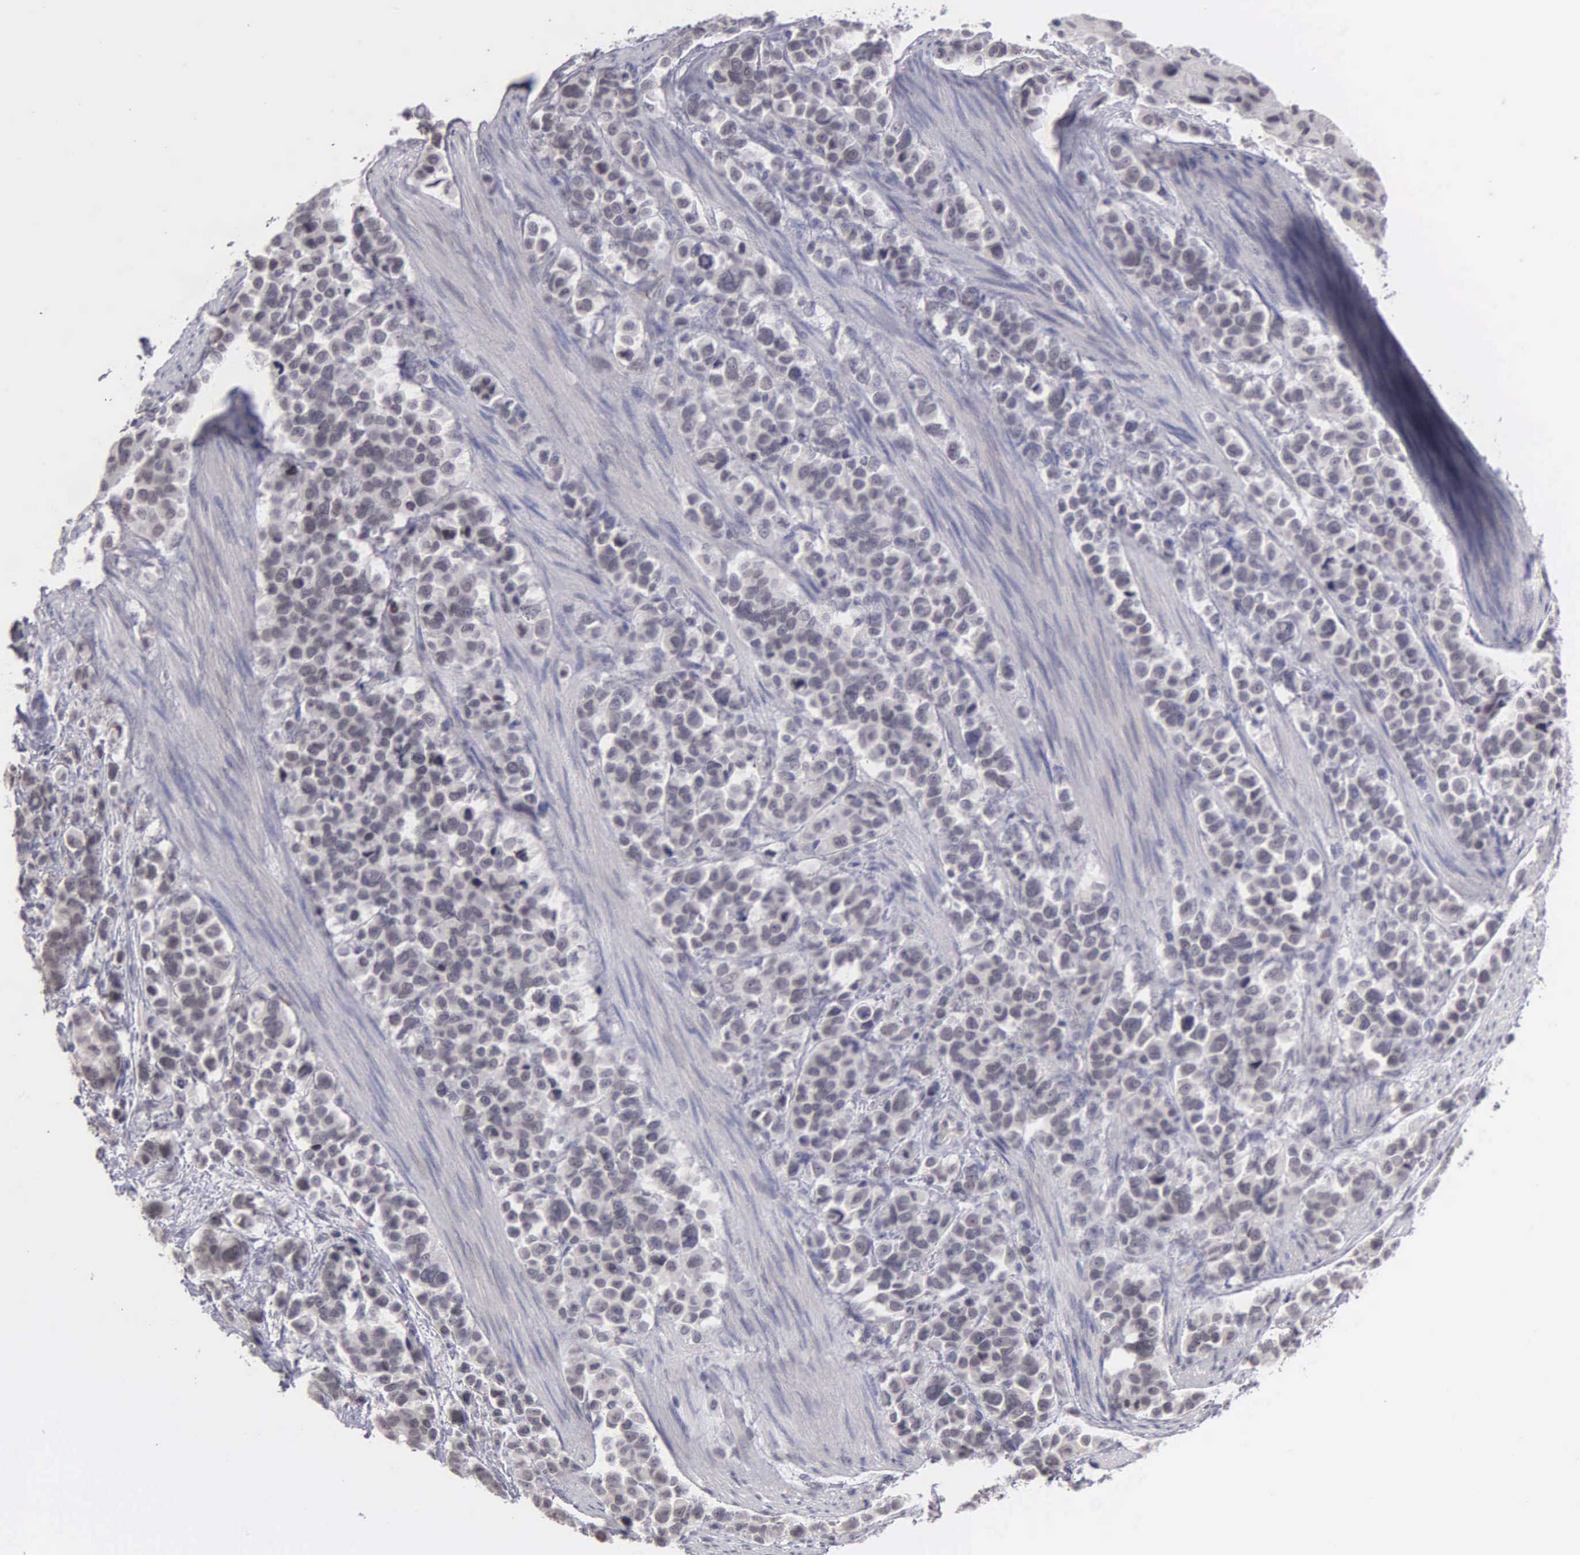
{"staining": {"intensity": "negative", "quantity": "none", "location": "none"}, "tissue": "stomach cancer", "cell_type": "Tumor cells", "image_type": "cancer", "snomed": [{"axis": "morphology", "description": "Adenocarcinoma, NOS"}, {"axis": "topography", "description": "Stomach, upper"}], "caption": "Immunohistochemical staining of human adenocarcinoma (stomach) displays no significant expression in tumor cells.", "gene": "BRD1", "patient": {"sex": "male", "age": 71}}